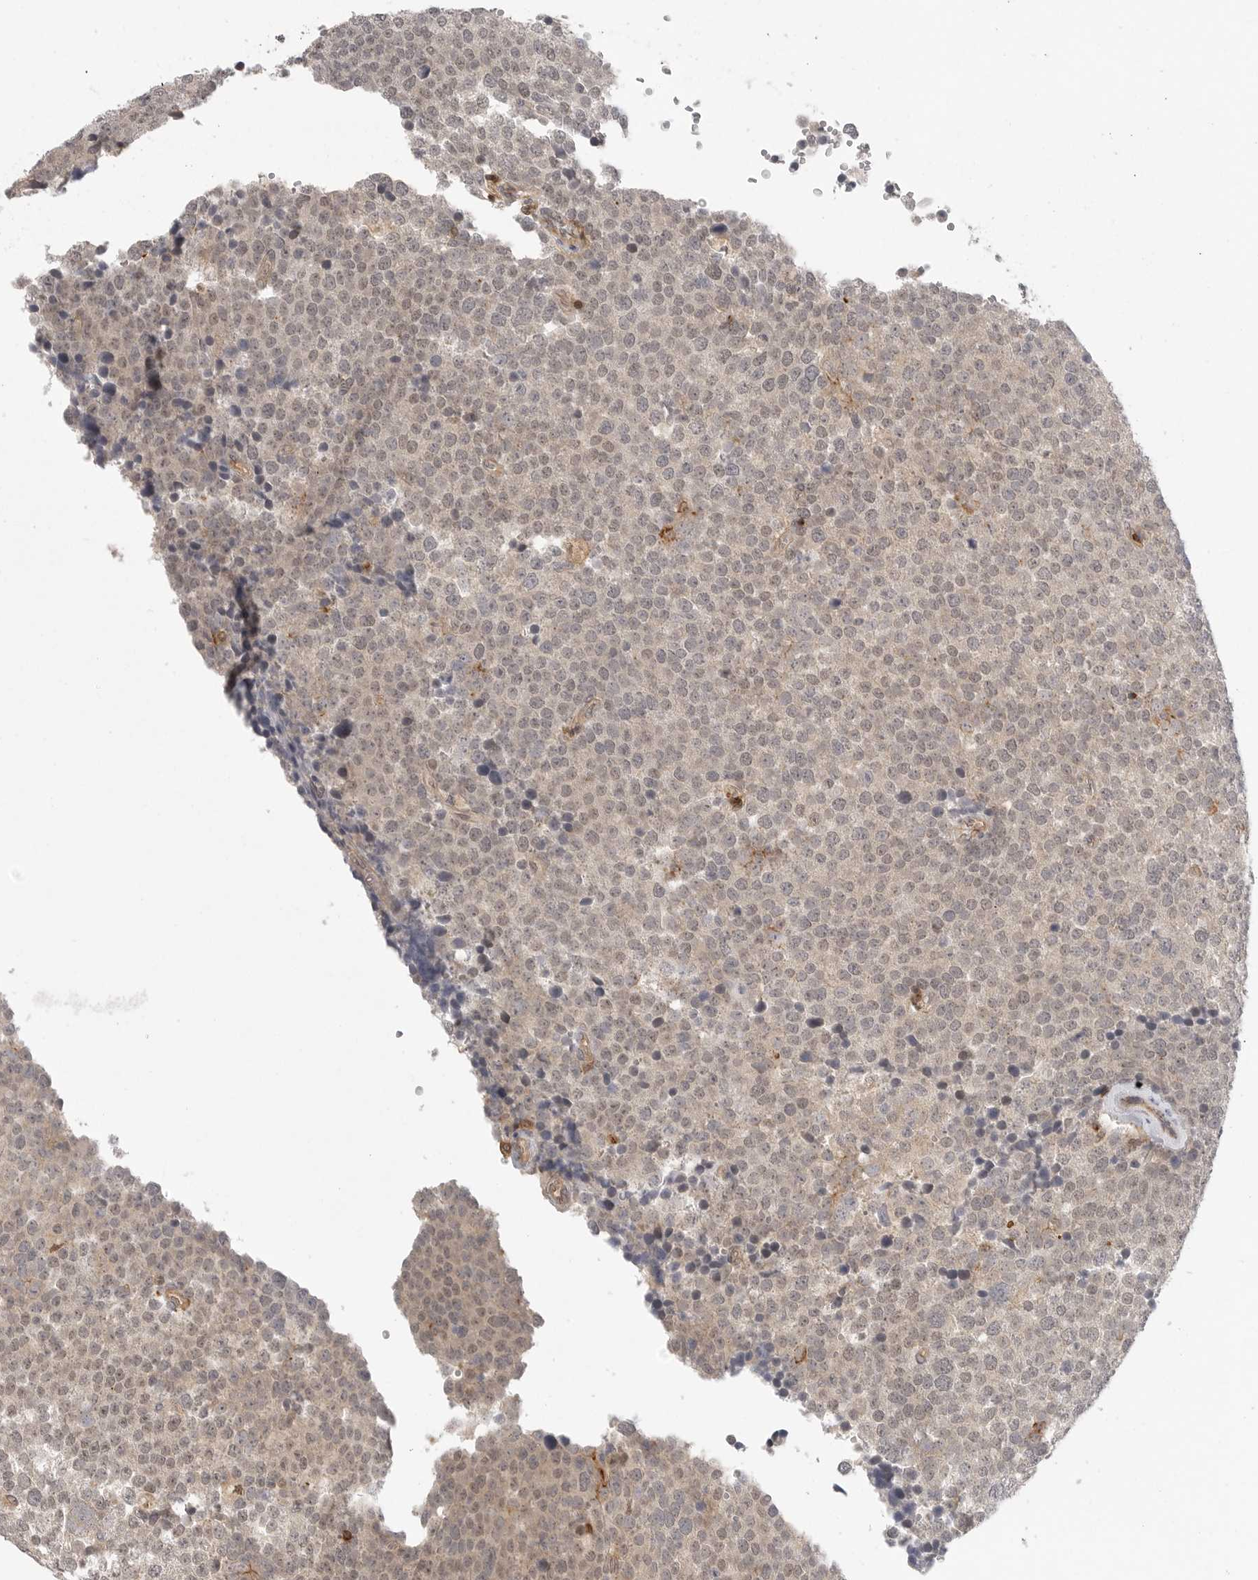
{"staining": {"intensity": "weak", "quantity": ">75%", "location": "nuclear"}, "tissue": "testis cancer", "cell_type": "Tumor cells", "image_type": "cancer", "snomed": [{"axis": "morphology", "description": "Seminoma, NOS"}, {"axis": "topography", "description": "Testis"}], "caption": "Protein staining reveals weak nuclear staining in about >75% of tumor cells in testis cancer (seminoma).", "gene": "DBNL", "patient": {"sex": "male", "age": 71}}